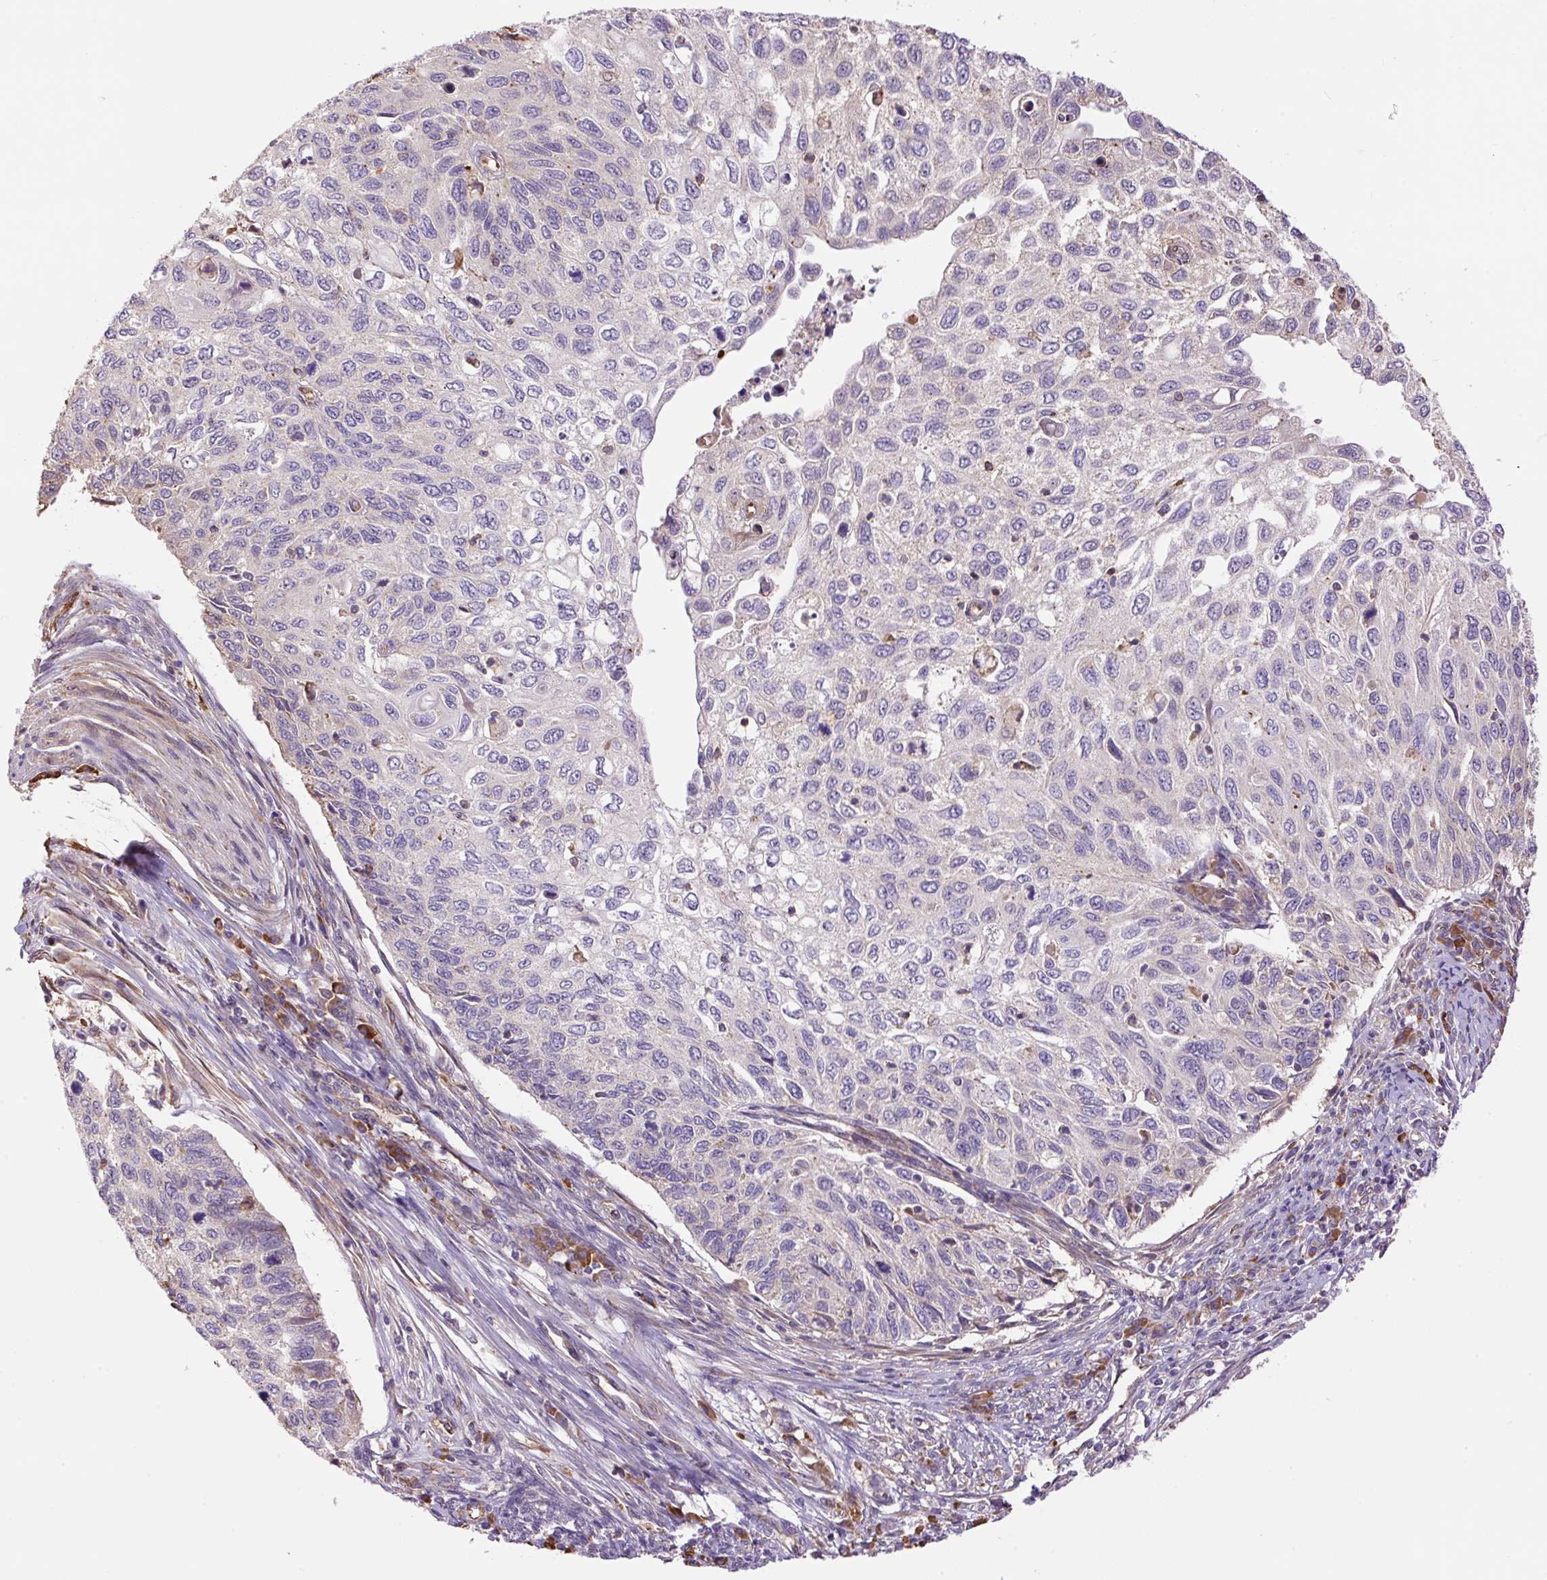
{"staining": {"intensity": "negative", "quantity": "none", "location": "none"}, "tissue": "cervical cancer", "cell_type": "Tumor cells", "image_type": "cancer", "snomed": [{"axis": "morphology", "description": "Squamous cell carcinoma, NOS"}, {"axis": "topography", "description": "Cervix"}], "caption": "The photomicrograph demonstrates no significant positivity in tumor cells of squamous cell carcinoma (cervical).", "gene": "PPME1", "patient": {"sex": "female", "age": 70}}